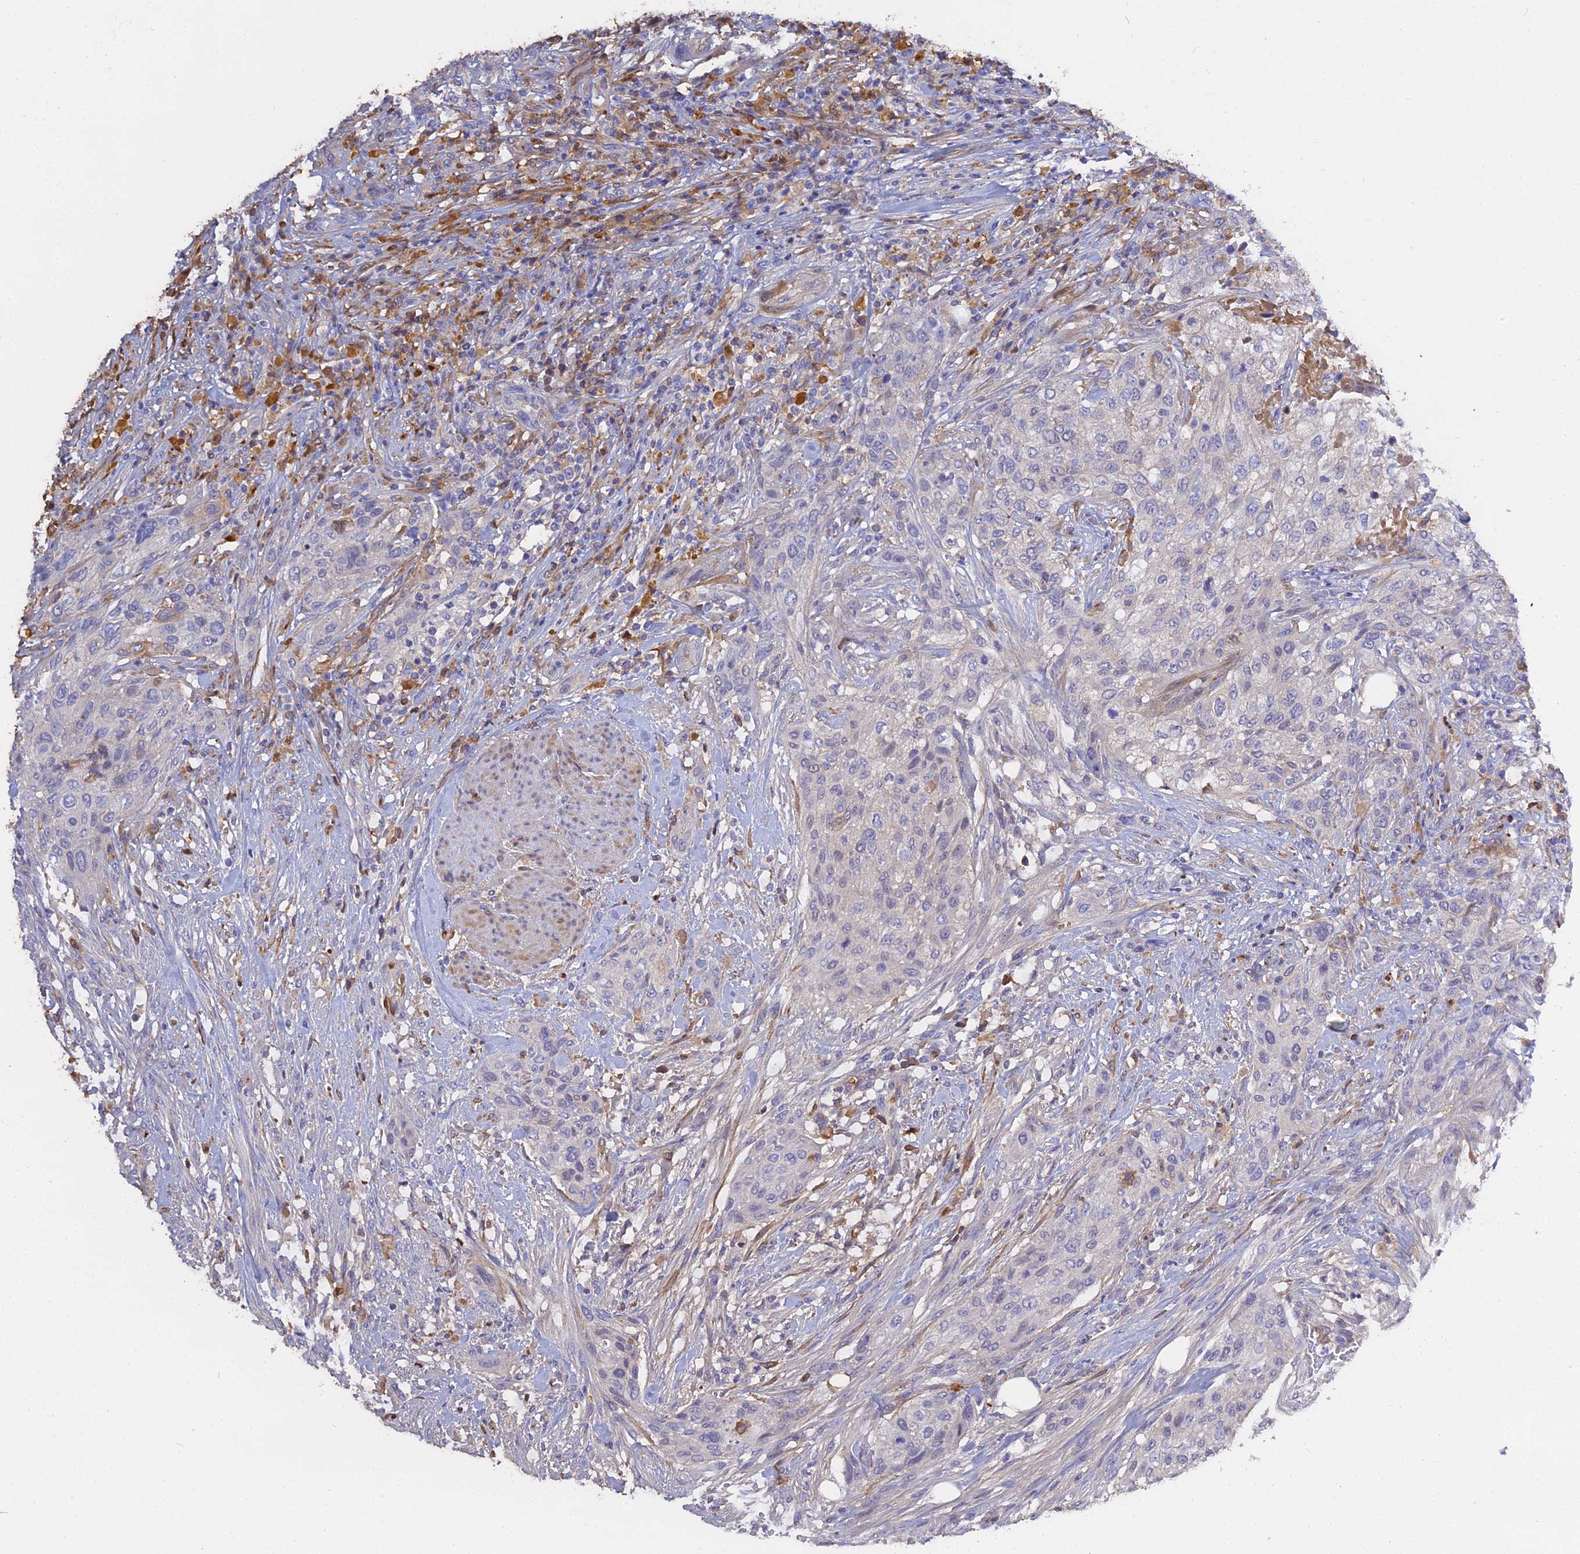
{"staining": {"intensity": "negative", "quantity": "none", "location": "none"}, "tissue": "urothelial cancer", "cell_type": "Tumor cells", "image_type": "cancer", "snomed": [{"axis": "morphology", "description": "Urothelial carcinoma, High grade"}, {"axis": "topography", "description": "Urinary bladder"}], "caption": "Tumor cells are negative for brown protein staining in urothelial carcinoma (high-grade).", "gene": "PZP", "patient": {"sex": "male", "age": 35}}